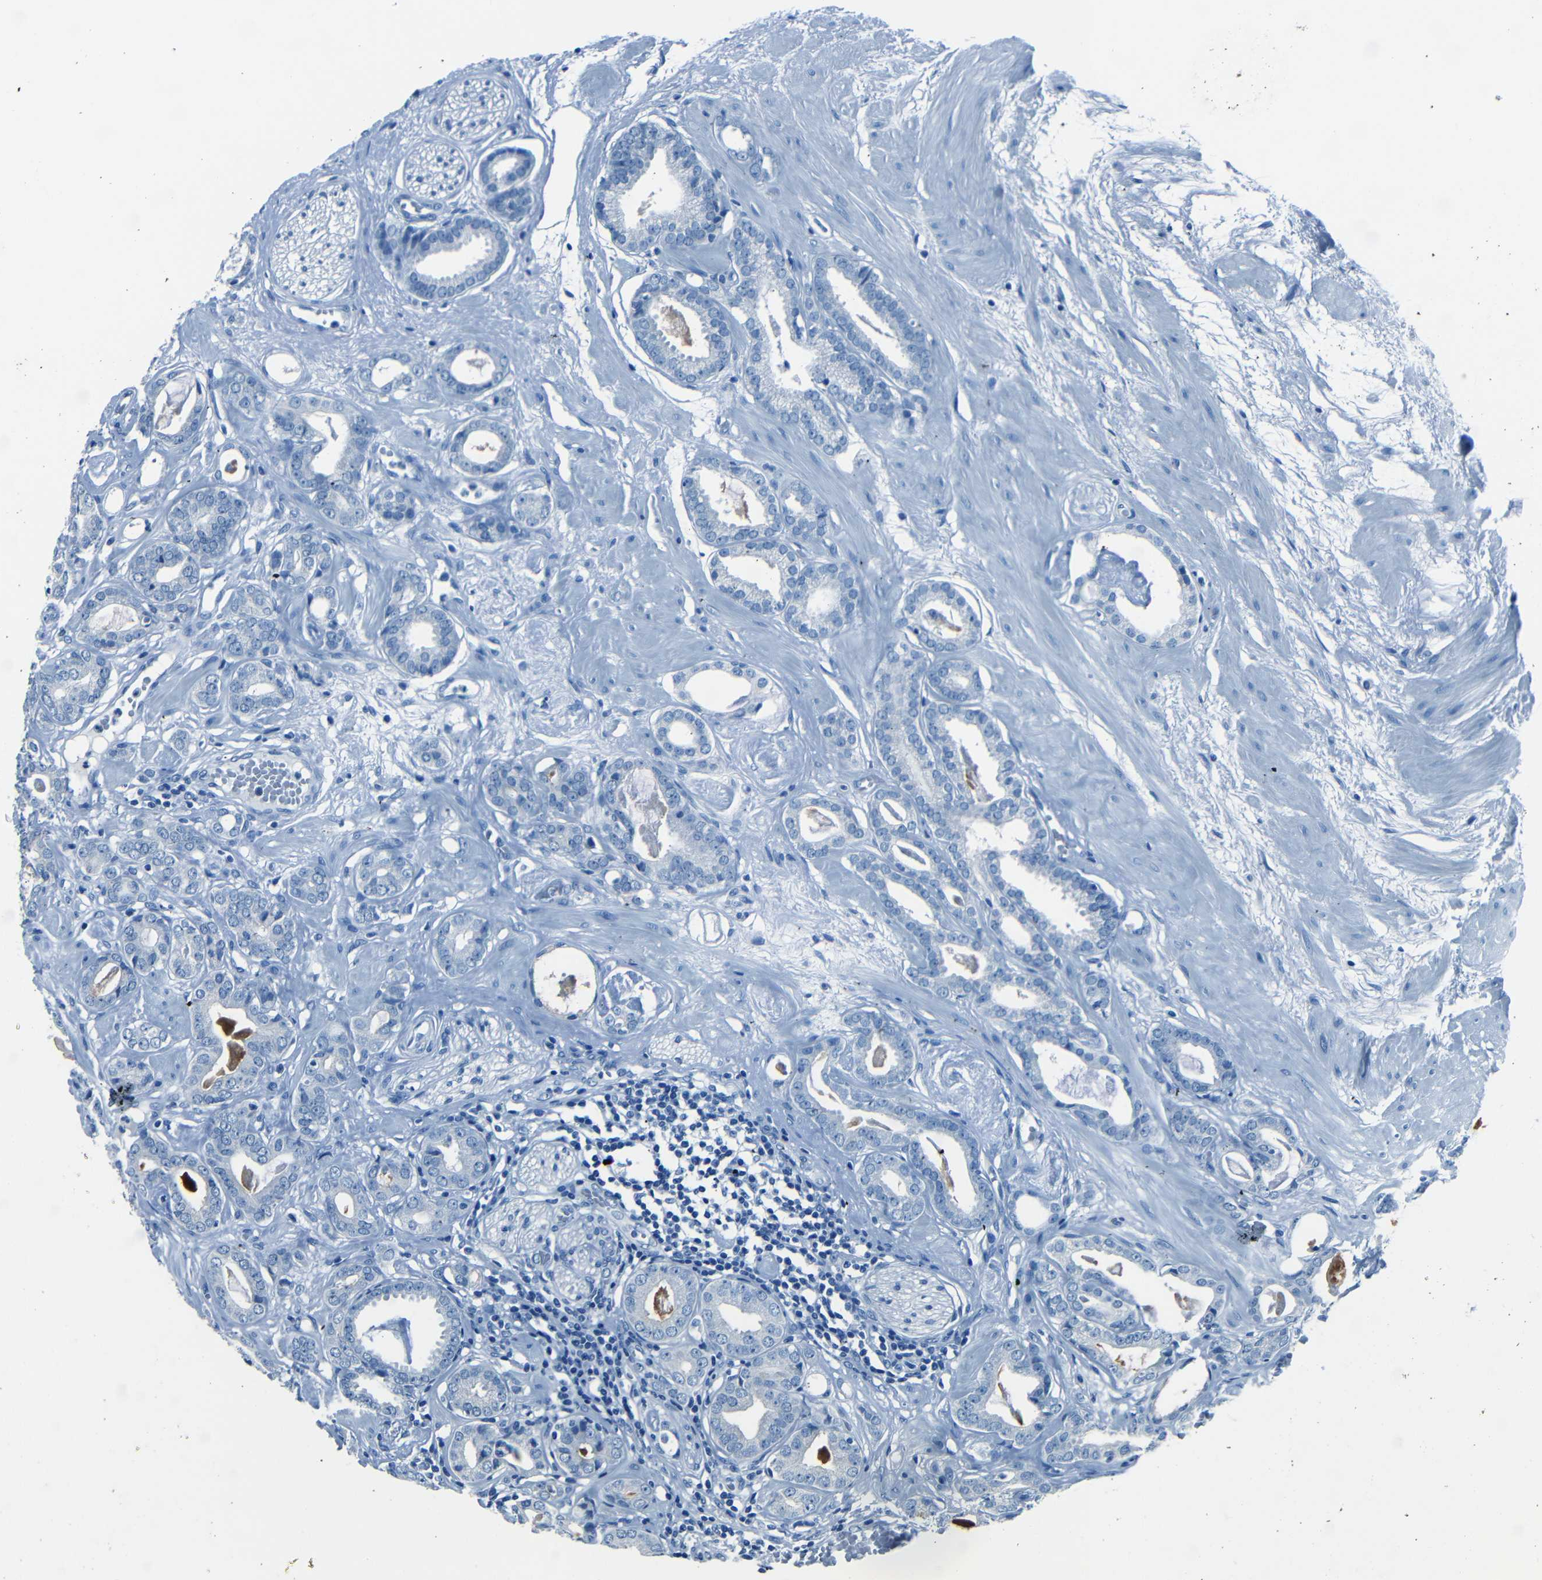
{"staining": {"intensity": "negative", "quantity": "none", "location": "none"}, "tissue": "prostate cancer", "cell_type": "Tumor cells", "image_type": "cancer", "snomed": [{"axis": "morphology", "description": "Adenocarcinoma, Low grade"}, {"axis": "topography", "description": "Prostate"}], "caption": "Prostate cancer (adenocarcinoma (low-grade)) stained for a protein using immunohistochemistry (IHC) displays no positivity tumor cells.", "gene": "FBN2", "patient": {"sex": "male", "age": 53}}